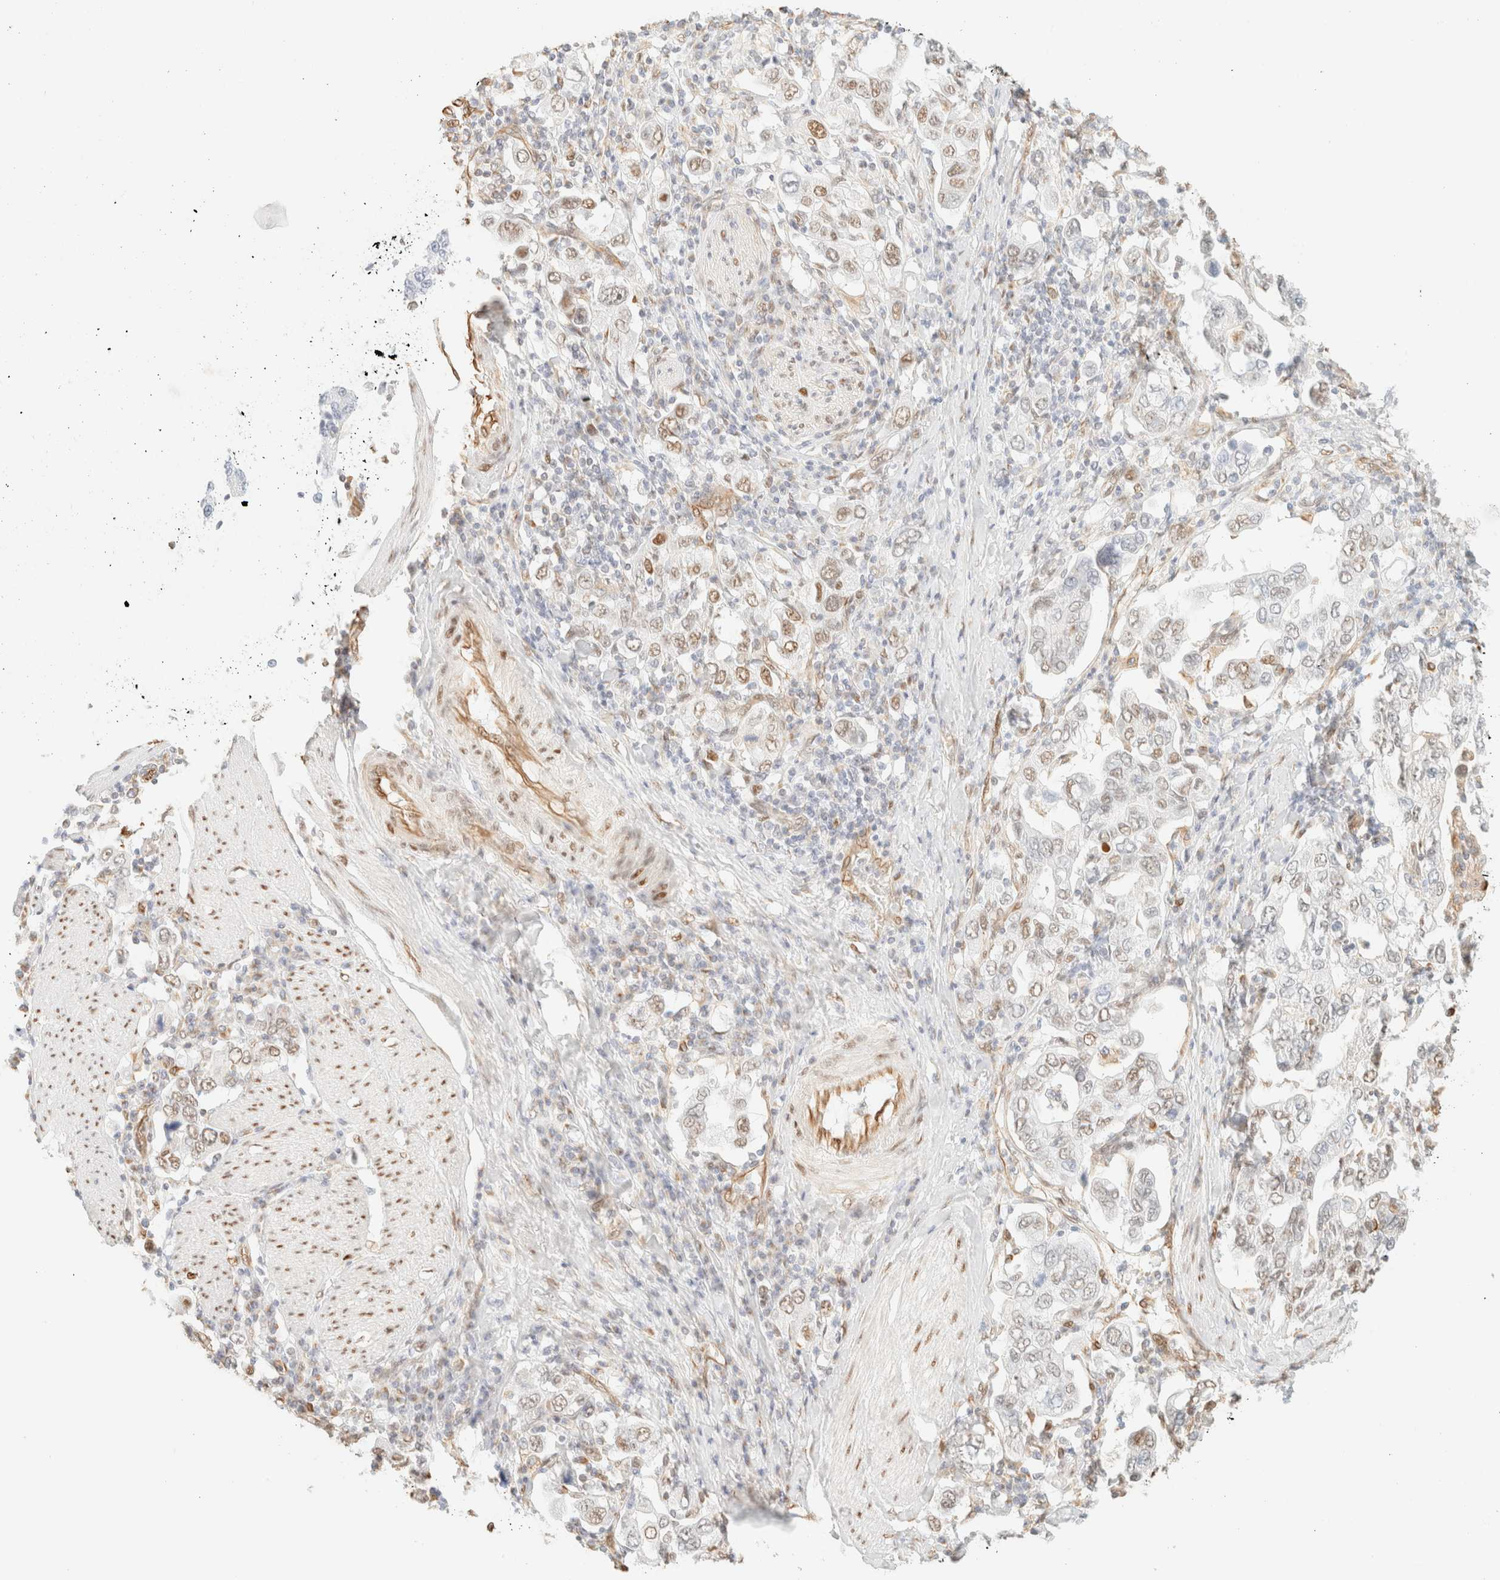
{"staining": {"intensity": "weak", "quantity": "25%-75%", "location": "nuclear"}, "tissue": "stomach cancer", "cell_type": "Tumor cells", "image_type": "cancer", "snomed": [{"axis": "morphology", "description": "Adenocarcinoma, NOS"}, {"axis": "topography", "description": "Stomach, upper"}], "caption": "Immunohistochemical staining of human stomach cancer (adenocarcinoma) exhibits weak nuclear protein expression in approximately 25%-75% of tumor cells.", "gene": "ZSCAN18", "patient": {"sex": "male", "age": 62}}